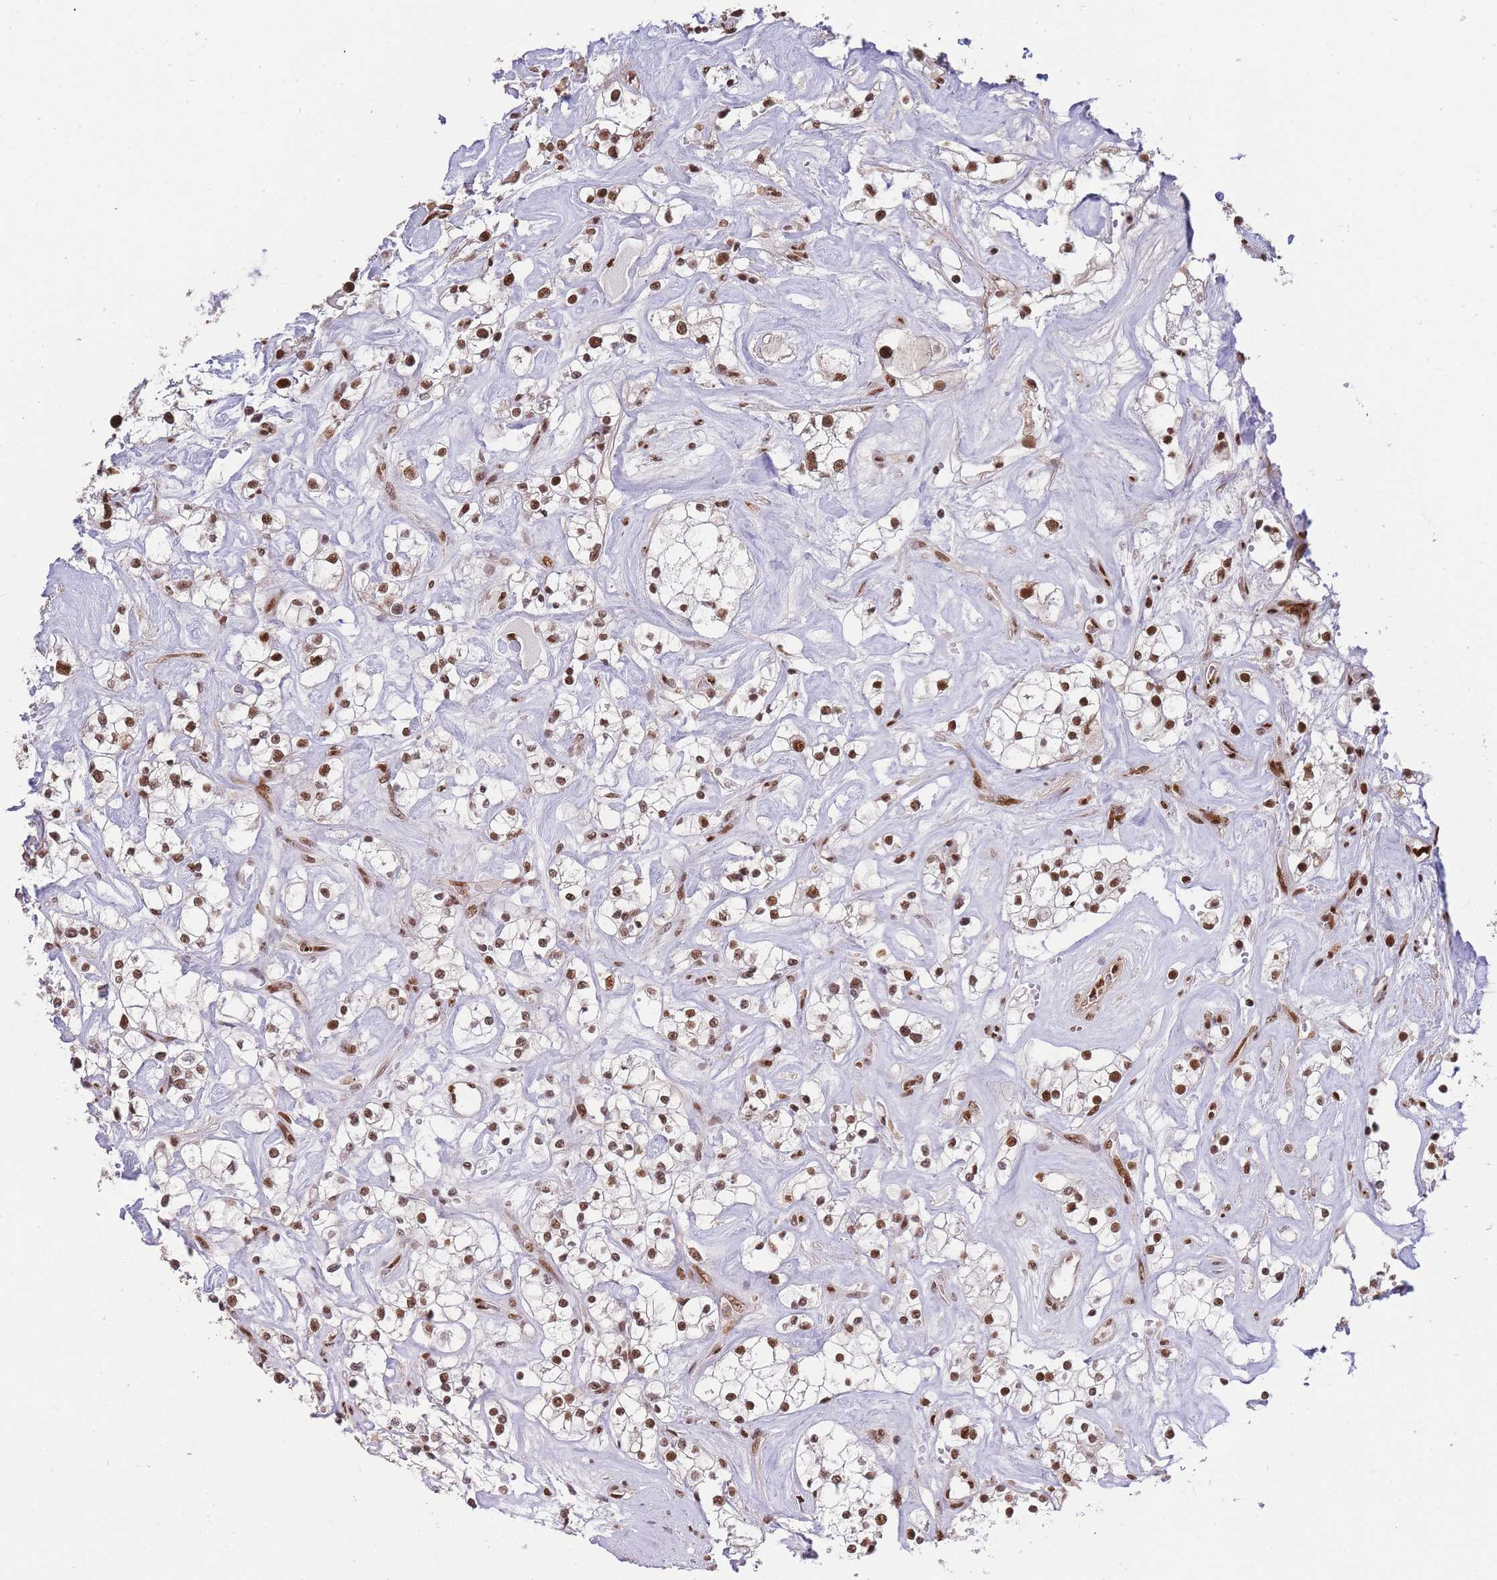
{"staining": {"intensity": "moderate", "quantity": ">75%", "location": "nuclear"}, "tissue": "renal cancer", "cell_type": "Tumor cells", "image_type": "cancer", "snomed": [{"axis": "morphology", "description": "Adenocarcinoma, NOS"}, {"axis": "topography", "description": "Kidney"}], "caption": "Human adenocarcinoma (renal) stained with a protein marker reveals moderate staining in tumor cells.", "gene": "PRKDC", "patient": {"sex": "male", "age": 77}}